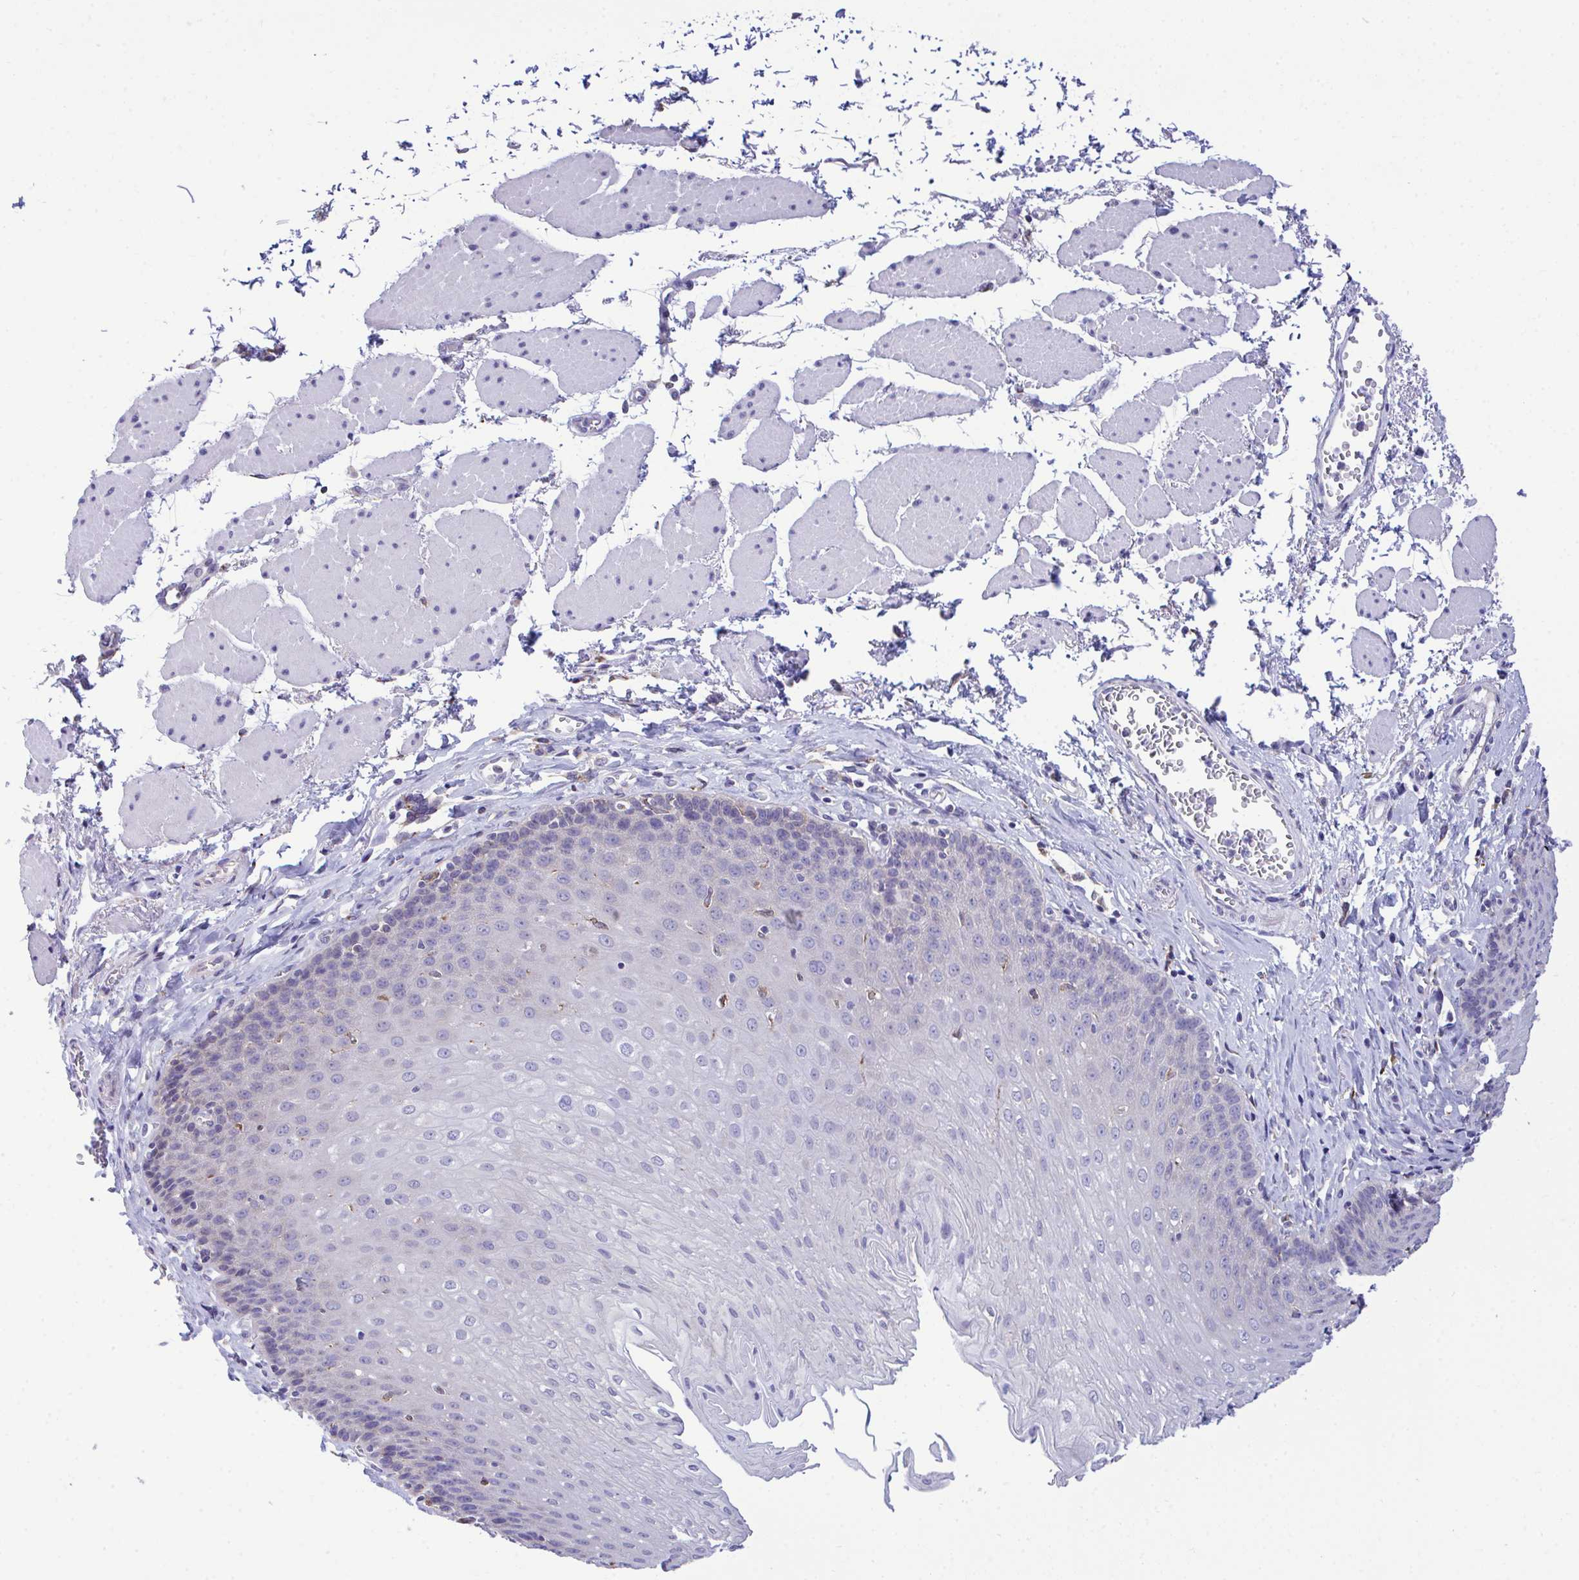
{"staining": {"intensity": "negative", "quantity": "none", "location": "none"}, "tissue": "esophagus", "cell_type": "Squamous epithelial cells", "image_type": "normal", "snomed": [{"axis": "morphology", "description": "Normal tissue, NOS"}, {"axis": "topography", "description": "Esophagus"}], "caption": "Esophagus stained for a protein using IHC reveals no positivity squamous epithelial cells.", "gene": "PIGK", "patient": {"sex": "female", "age": 81}}